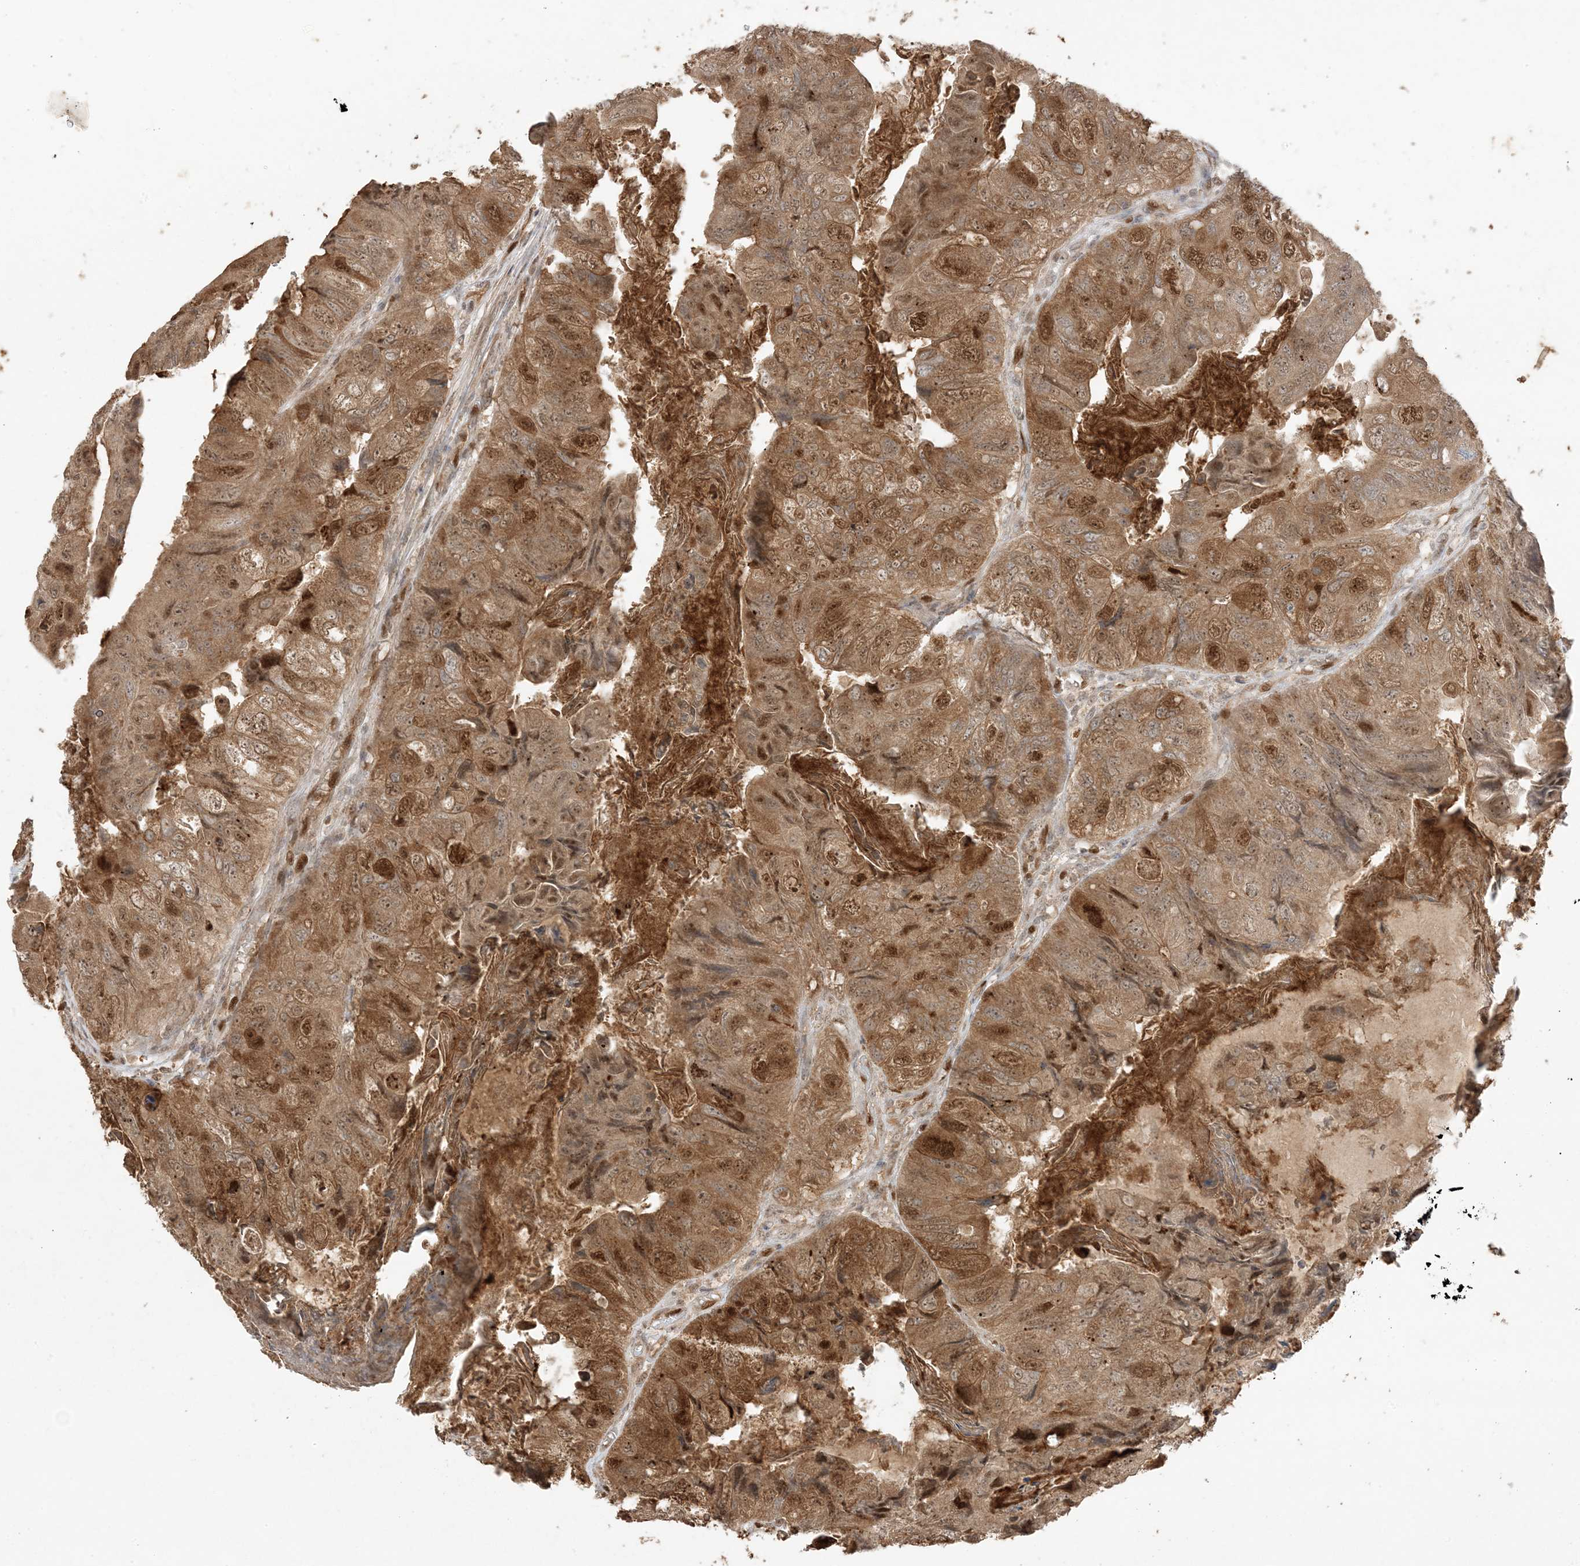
{"staining": {"intensity": "moderate", "quantity": ">75%", "location": "cytoplasmic/membranous,nuclear"}, "tissue": "colorectal cancer", "cell_type": "Tumor cells", "image_type": "cancer", "snomed": [{"axis": "morphology", "description": "Adenocarcinoma, NOS"}, {"axis": "topography", "description": "Rectum"}], "caption": "This image shows immunohistochemistry (IHC) staining of adenocarcinoma (colorectal), with medium moderate cytoplasmic/membranous and nuclear expression in about >75% of tumor cells.", "gene": "ZBTB41", "patient": {"sex": "male", "age": 63}}